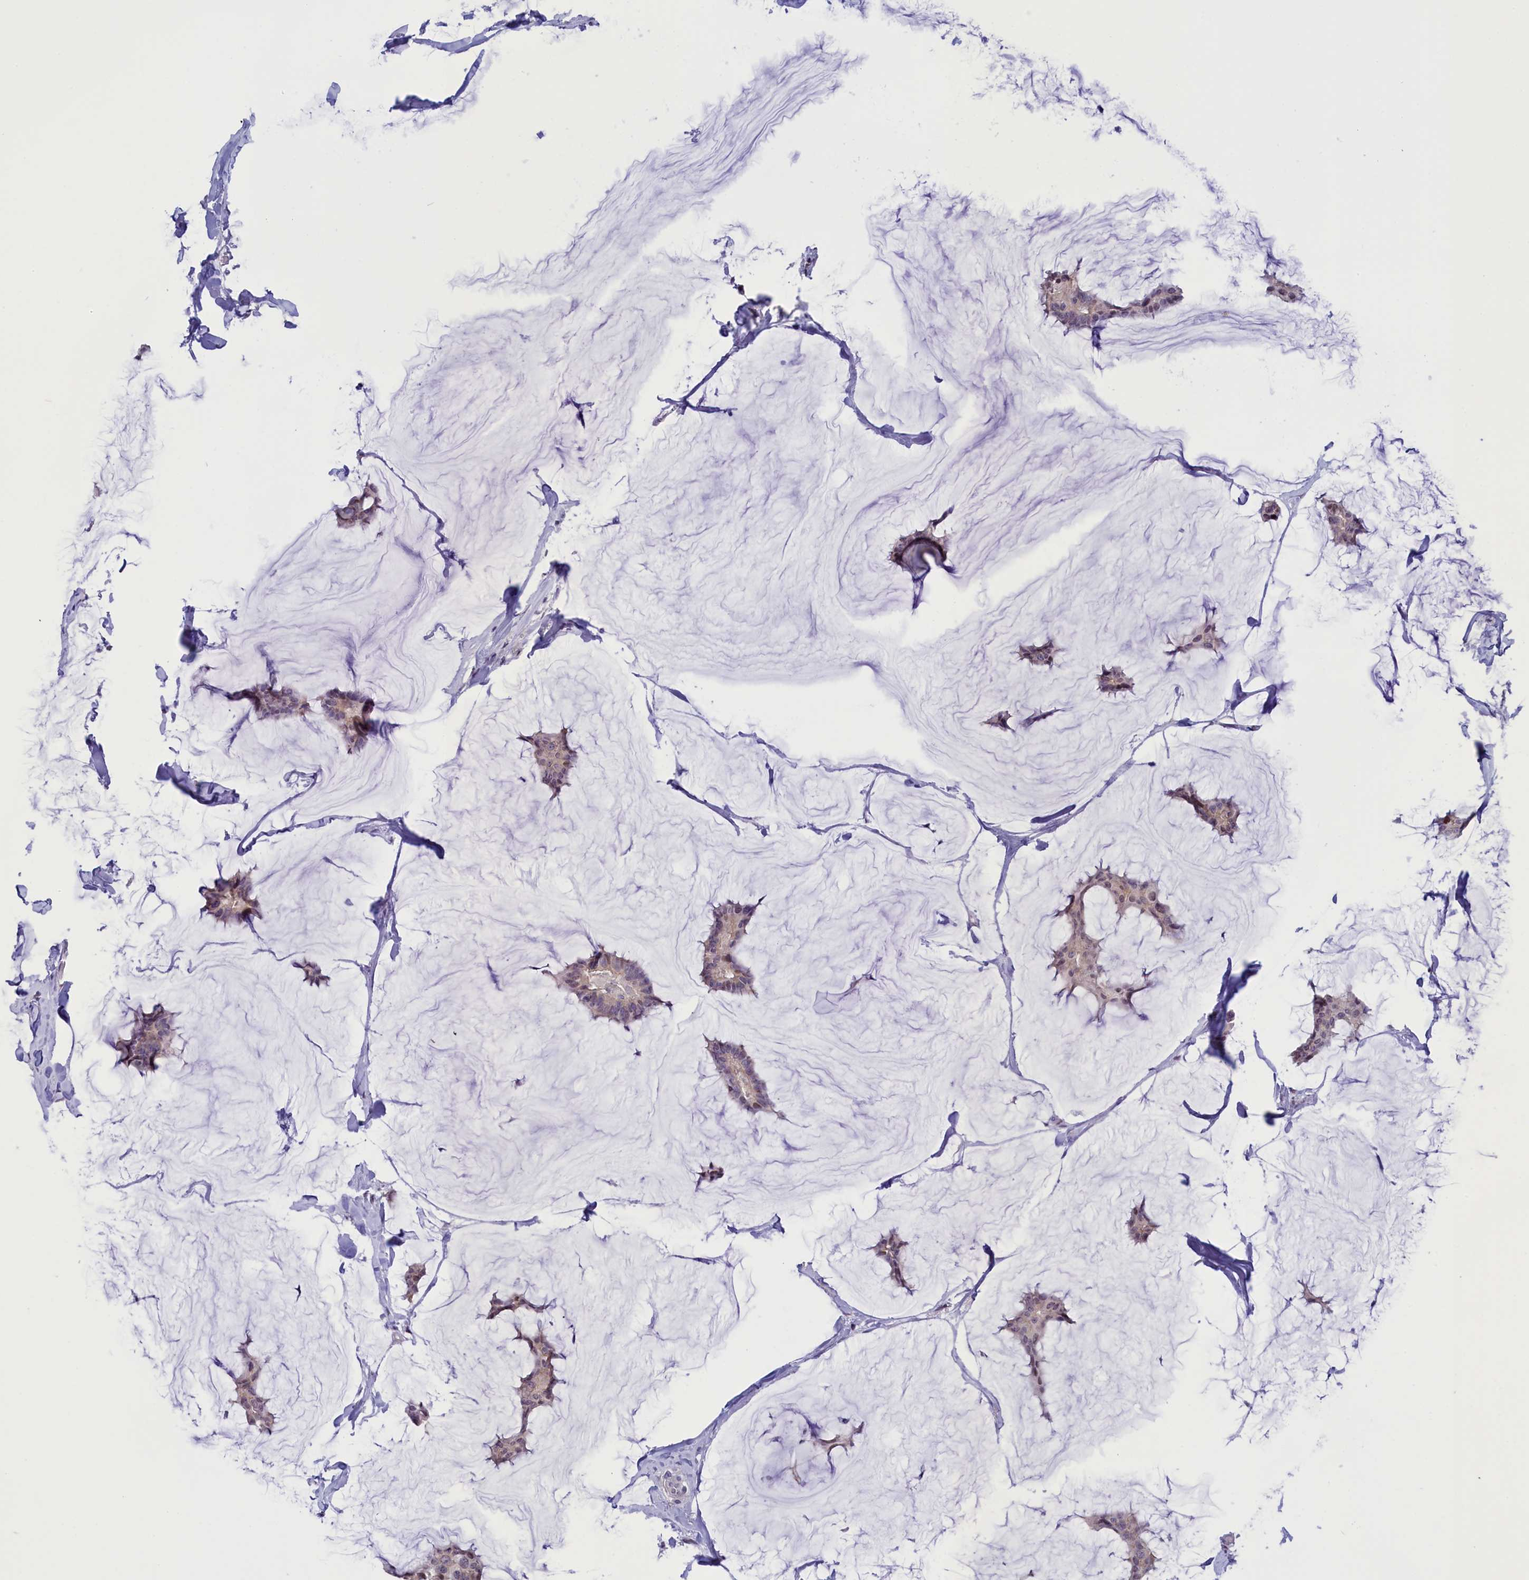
{"staining": {"intensity": "weak", "quantity": "<25%", "location": "nuclear"}, "tissue": "breast cancer", "cell_type": "Tumor cells", "image_type": "cancer", "snomed": [{"axis": "morphology", "description": "Duct carcinoma"}, {"axis": "topography", "description": "Breast"}], "caption": "Photomicrograph shows no protein staining in tumor cells of breast invasive ductal carcinoma tissue.", "gene": "CORO2A", "patient": {"sex": "female", "age": 93}}